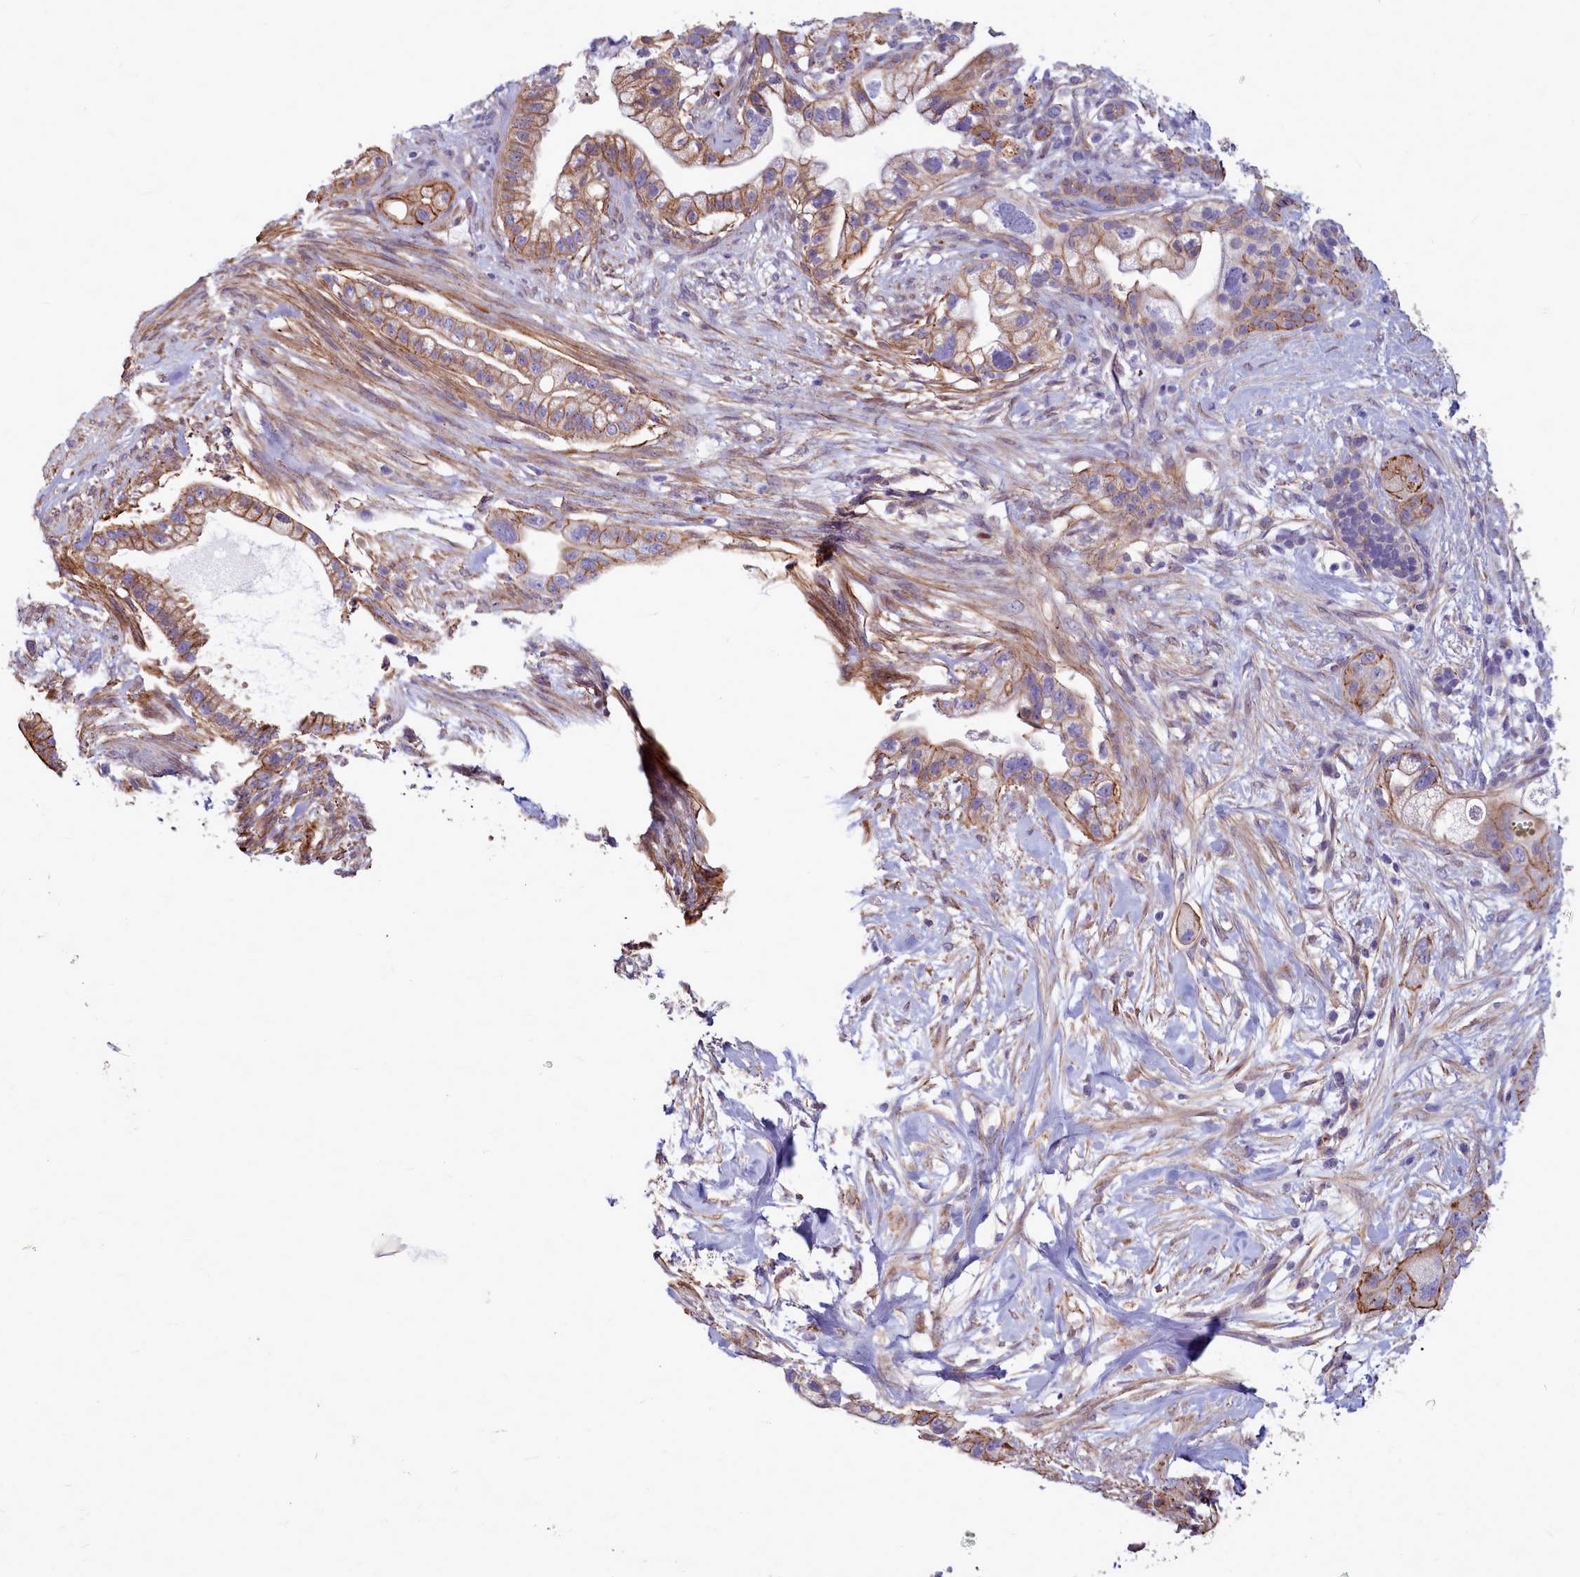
{"staining": {"intensity": "moderate", "quantity": ">75%", "location": "cytoplasmic/membranous"}, "tissue": "pancreatic cancer", "cell_type": "Tumor cells", "image_type": "cancer", "snomed": [{"axis": "morphology", "description": "Adenocarcinoma, NOS"}, {"axis": "topography", "description": "Pancreas"}], "caption": "The photomicrograph demonstrates immunohistochemical staining of pancreatic cancer. There is moderate cytoplasmic/membranous expression is appreciated in approximately >75% of tumor cells.", "gene": "TTC5", "patient": {"sex": "male", "age": 44}}